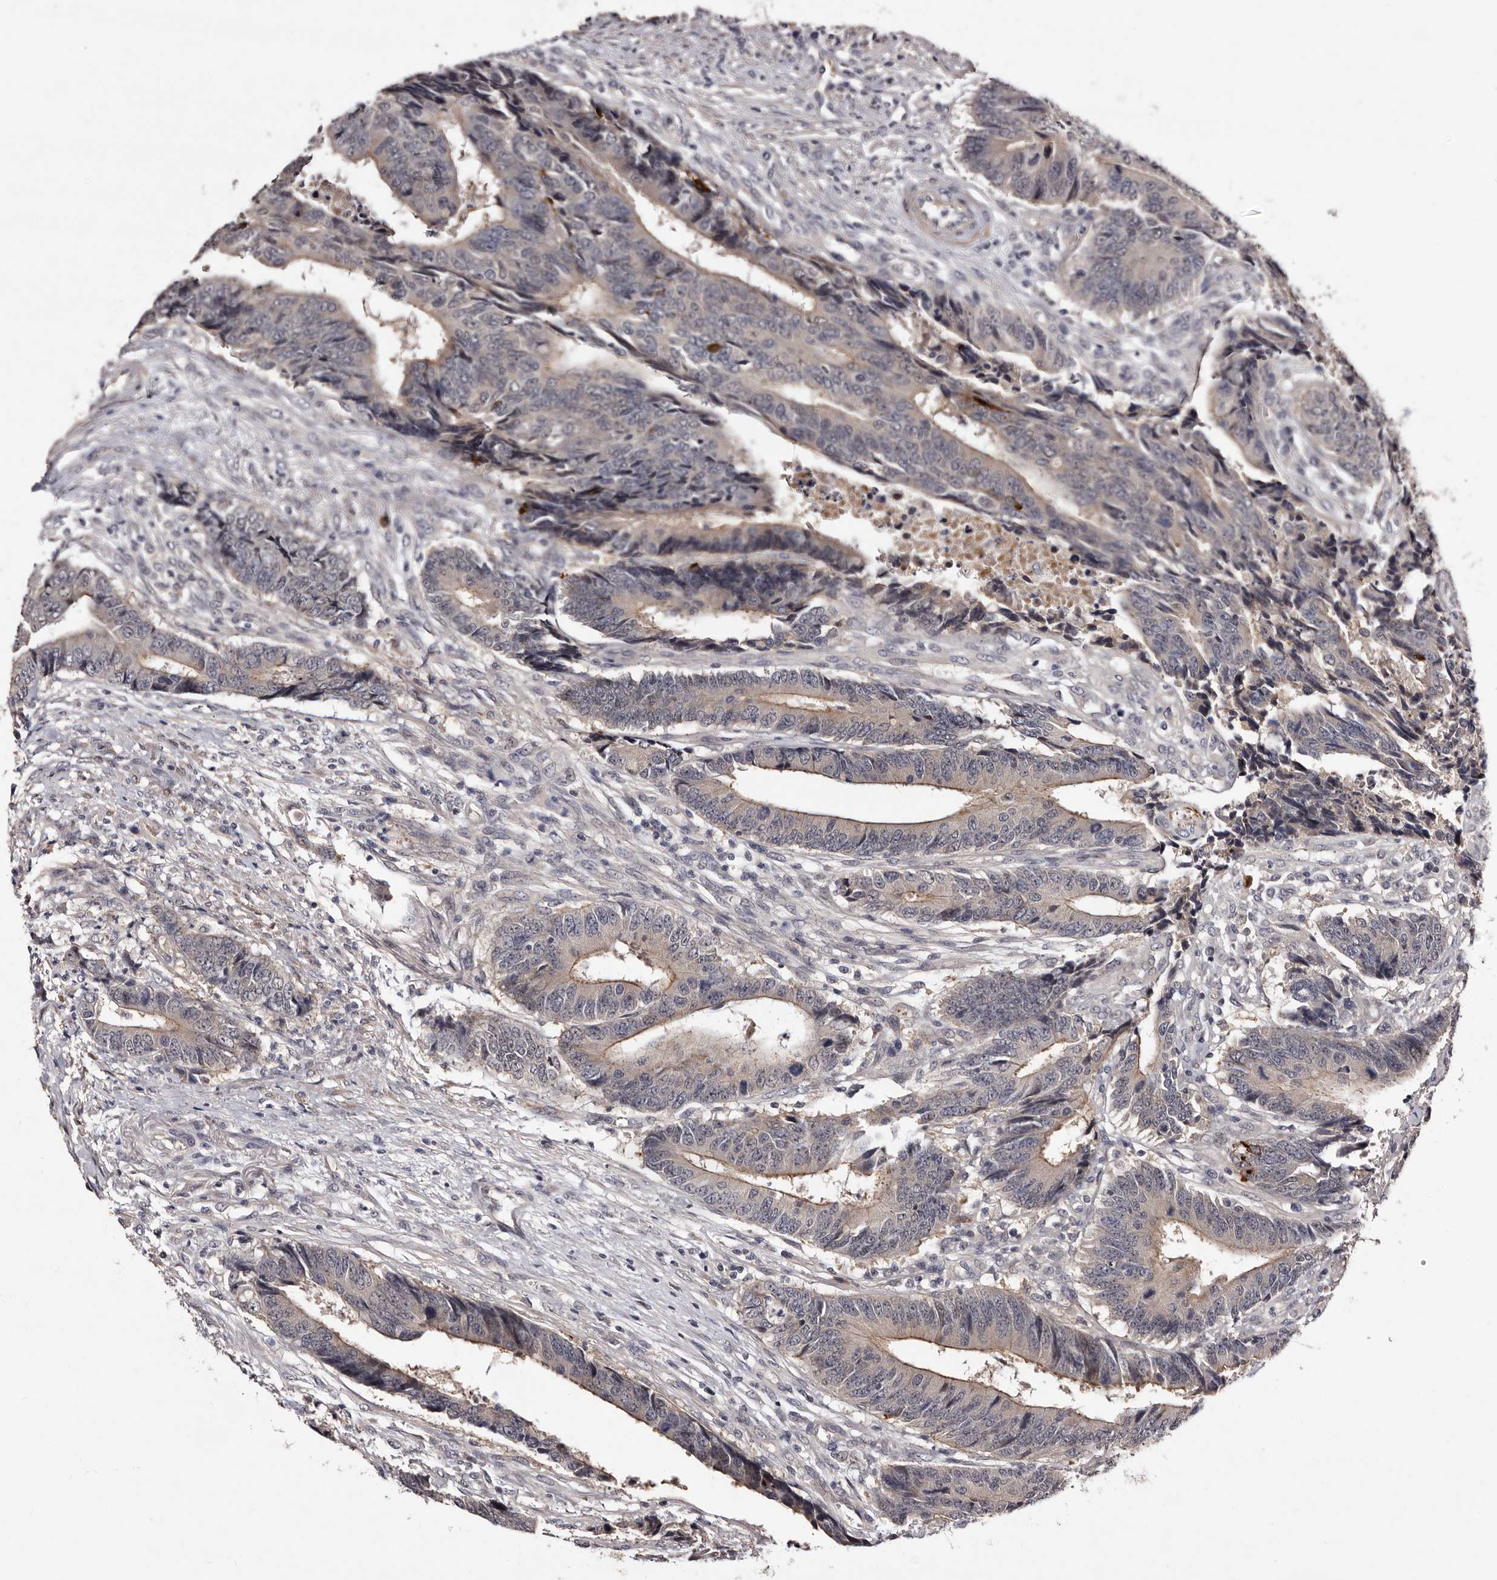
{"staining": {"intensity": "weak", "quantity": "<25%", "location": "cytoplasmic/membranous"}, "tissue": "colorectal cancer", "cell_type": "Tumor cells", "image_type": "cancer", "snomed": [{"axis": "morphology", "description": "Adenocarcinoma, NOS"}, {"axis": "topography", "description": "Rectum"}], "caption": "A high-resolution photomicrograph shows IHC staining of adenocarcinoma (colorectal), which shows no significant positivity in tumor cells.", "gene": "LANCL2", "patient": {"sex": "male", "age": 84}}